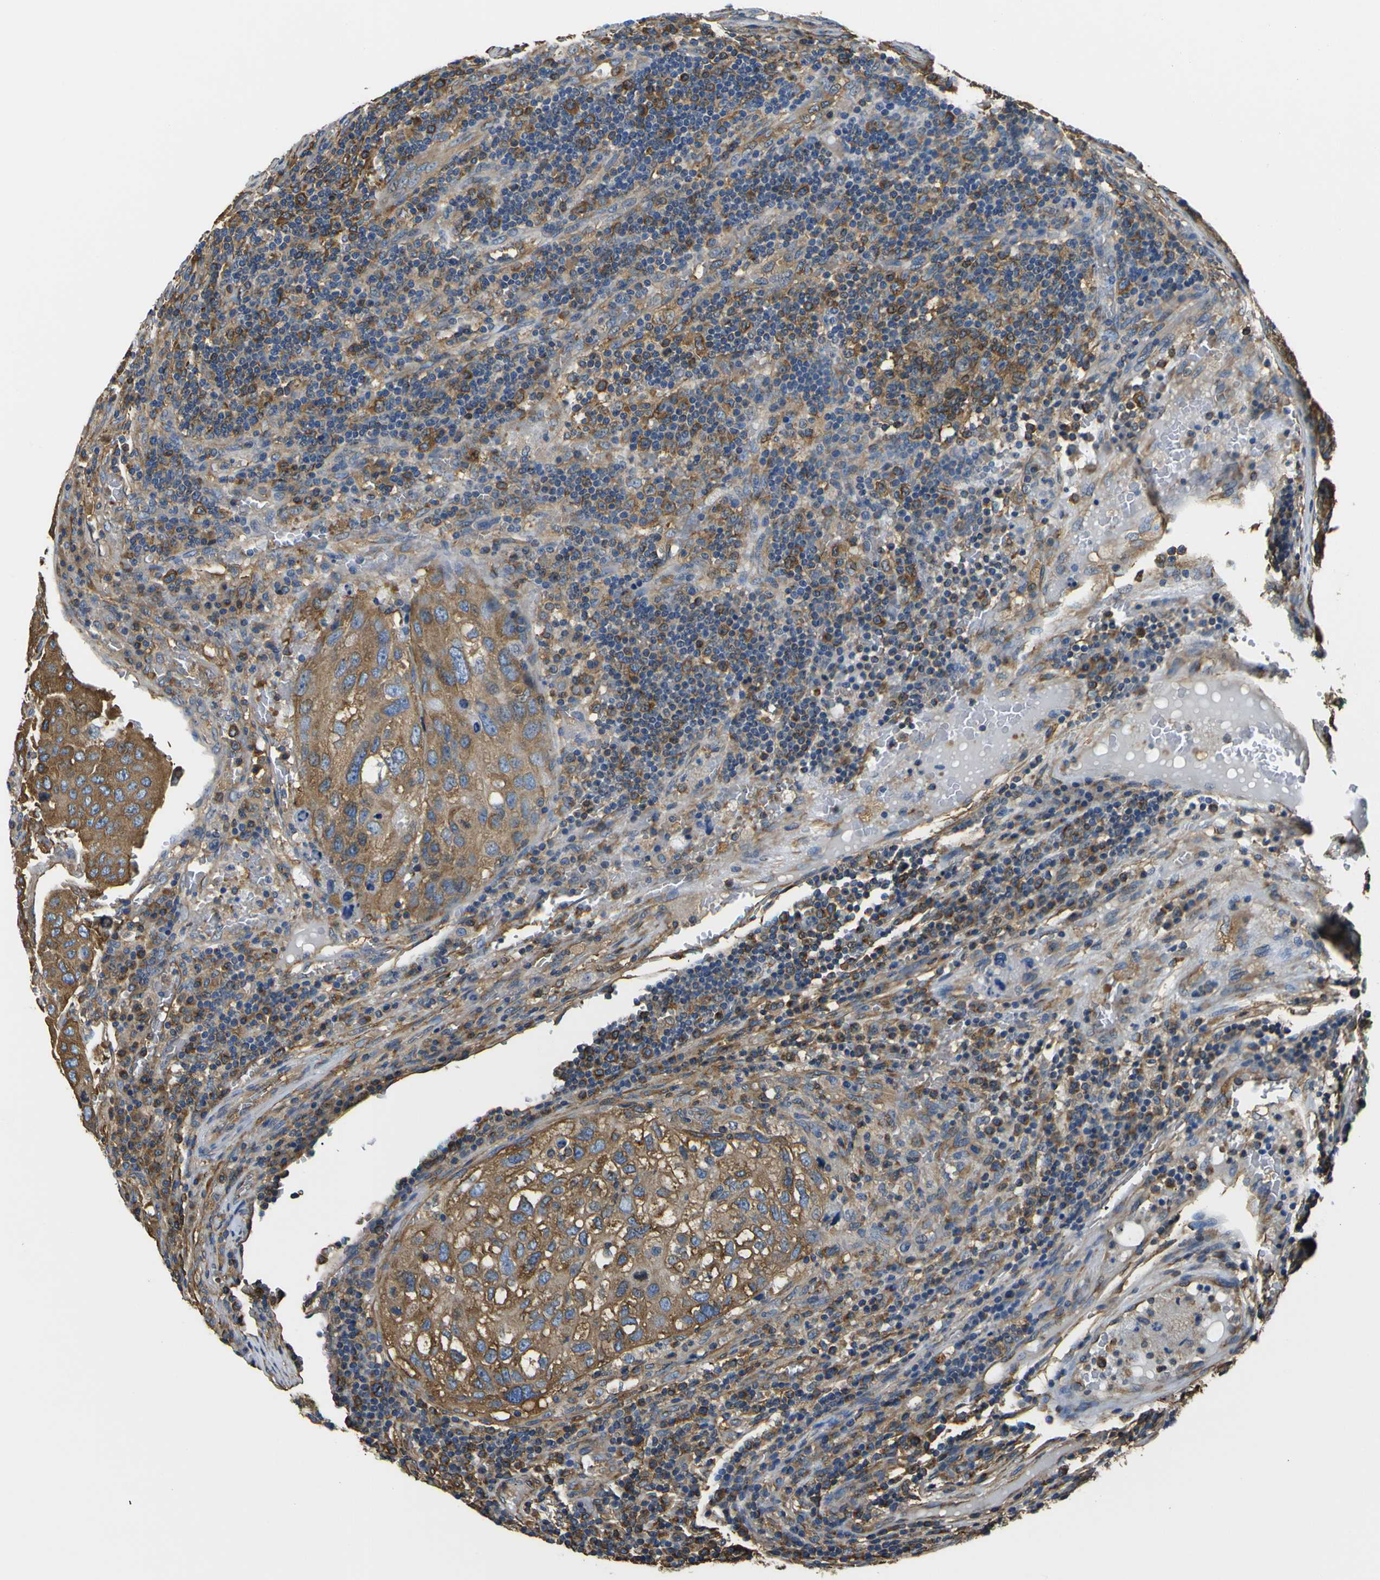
{"staining": {"intensity": "moderate", "quantity": "25%-75%", "location": "cytoplasmic/membranous"}, "tissue": "urothelial cancer", "cell_type": "Tumor cells", "image_type": "cancer", "snomed": [{"axis": "morphology", "description": "Urothelial carcinoma, High grade"}, {"axis": "topography", "description": "Lymph node"}, {"axis": "topography", "description": "Urinary bladder"}], "caption": "Urothelial carcinoma (high-grade) was stained to show a protein in brown. There is medium levels of moderate cytoplasmic/membranous expression in approximately 25%-75% of tumor cells.", "gene": "TUBB", "patient": {"sex": "male", "age": 51}}